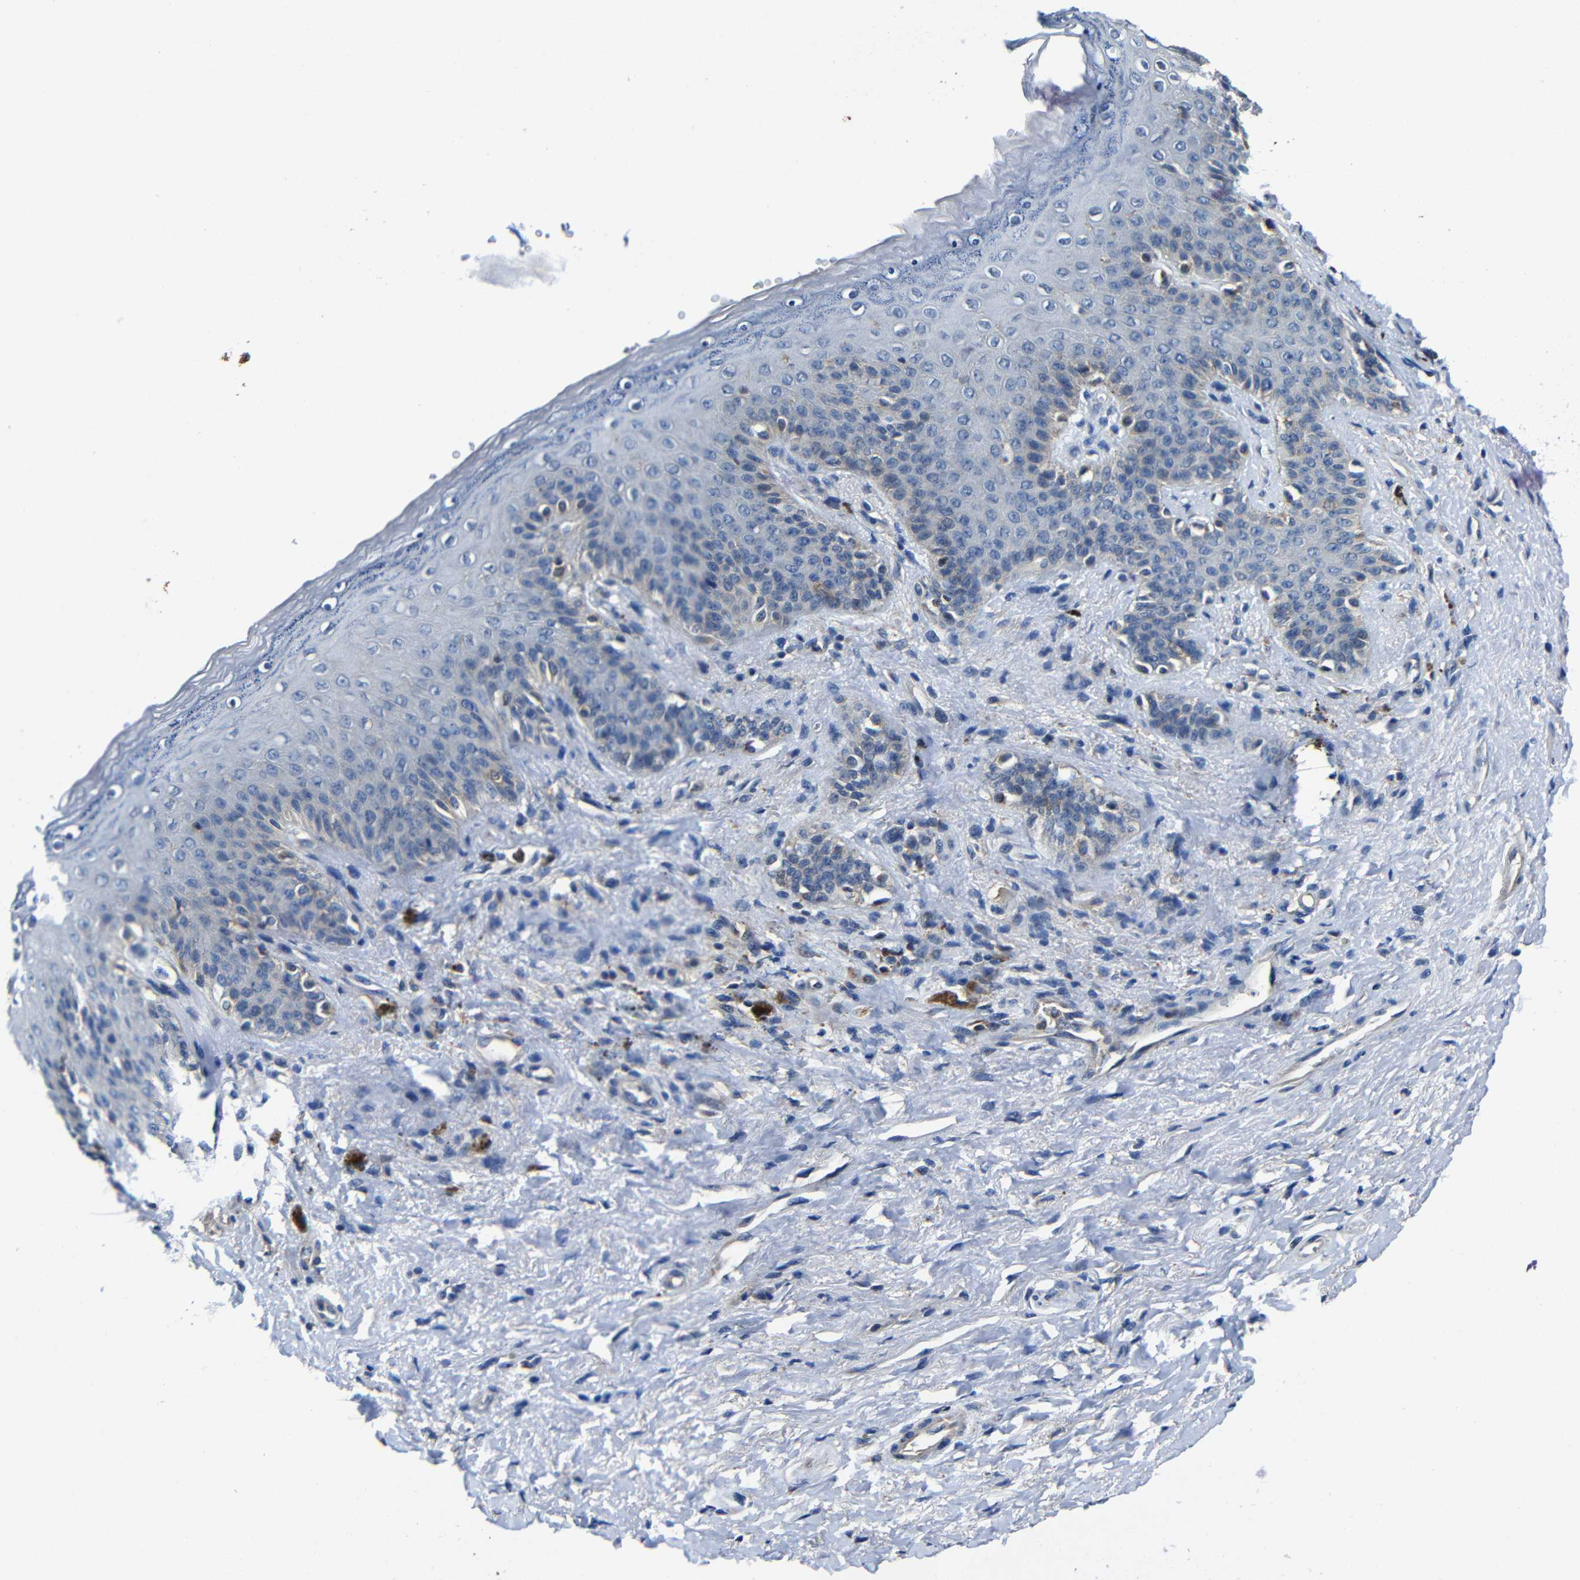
{"staining": {"intensity": "weak", "quantity": "<25%", "location": "cytoplasmic/membranous"}, "tissue": "skin", "cell_type": "Epidermal cells", "image_type": "normal", "snomed": [{"axis": "morphology", "description": "Normal tissue, NOS"}, {"axis": "topography", "description": "Anal"}], "caption": "Immunohistochemistry (IHC) histopathology image of unremarkable human skin stained for a protein (brown), which reveals no positivity in epidermal cells. (DAB IHC, high magnification).", "gene": "GDI1", "patient": {"sex": "female", "age": 46}}